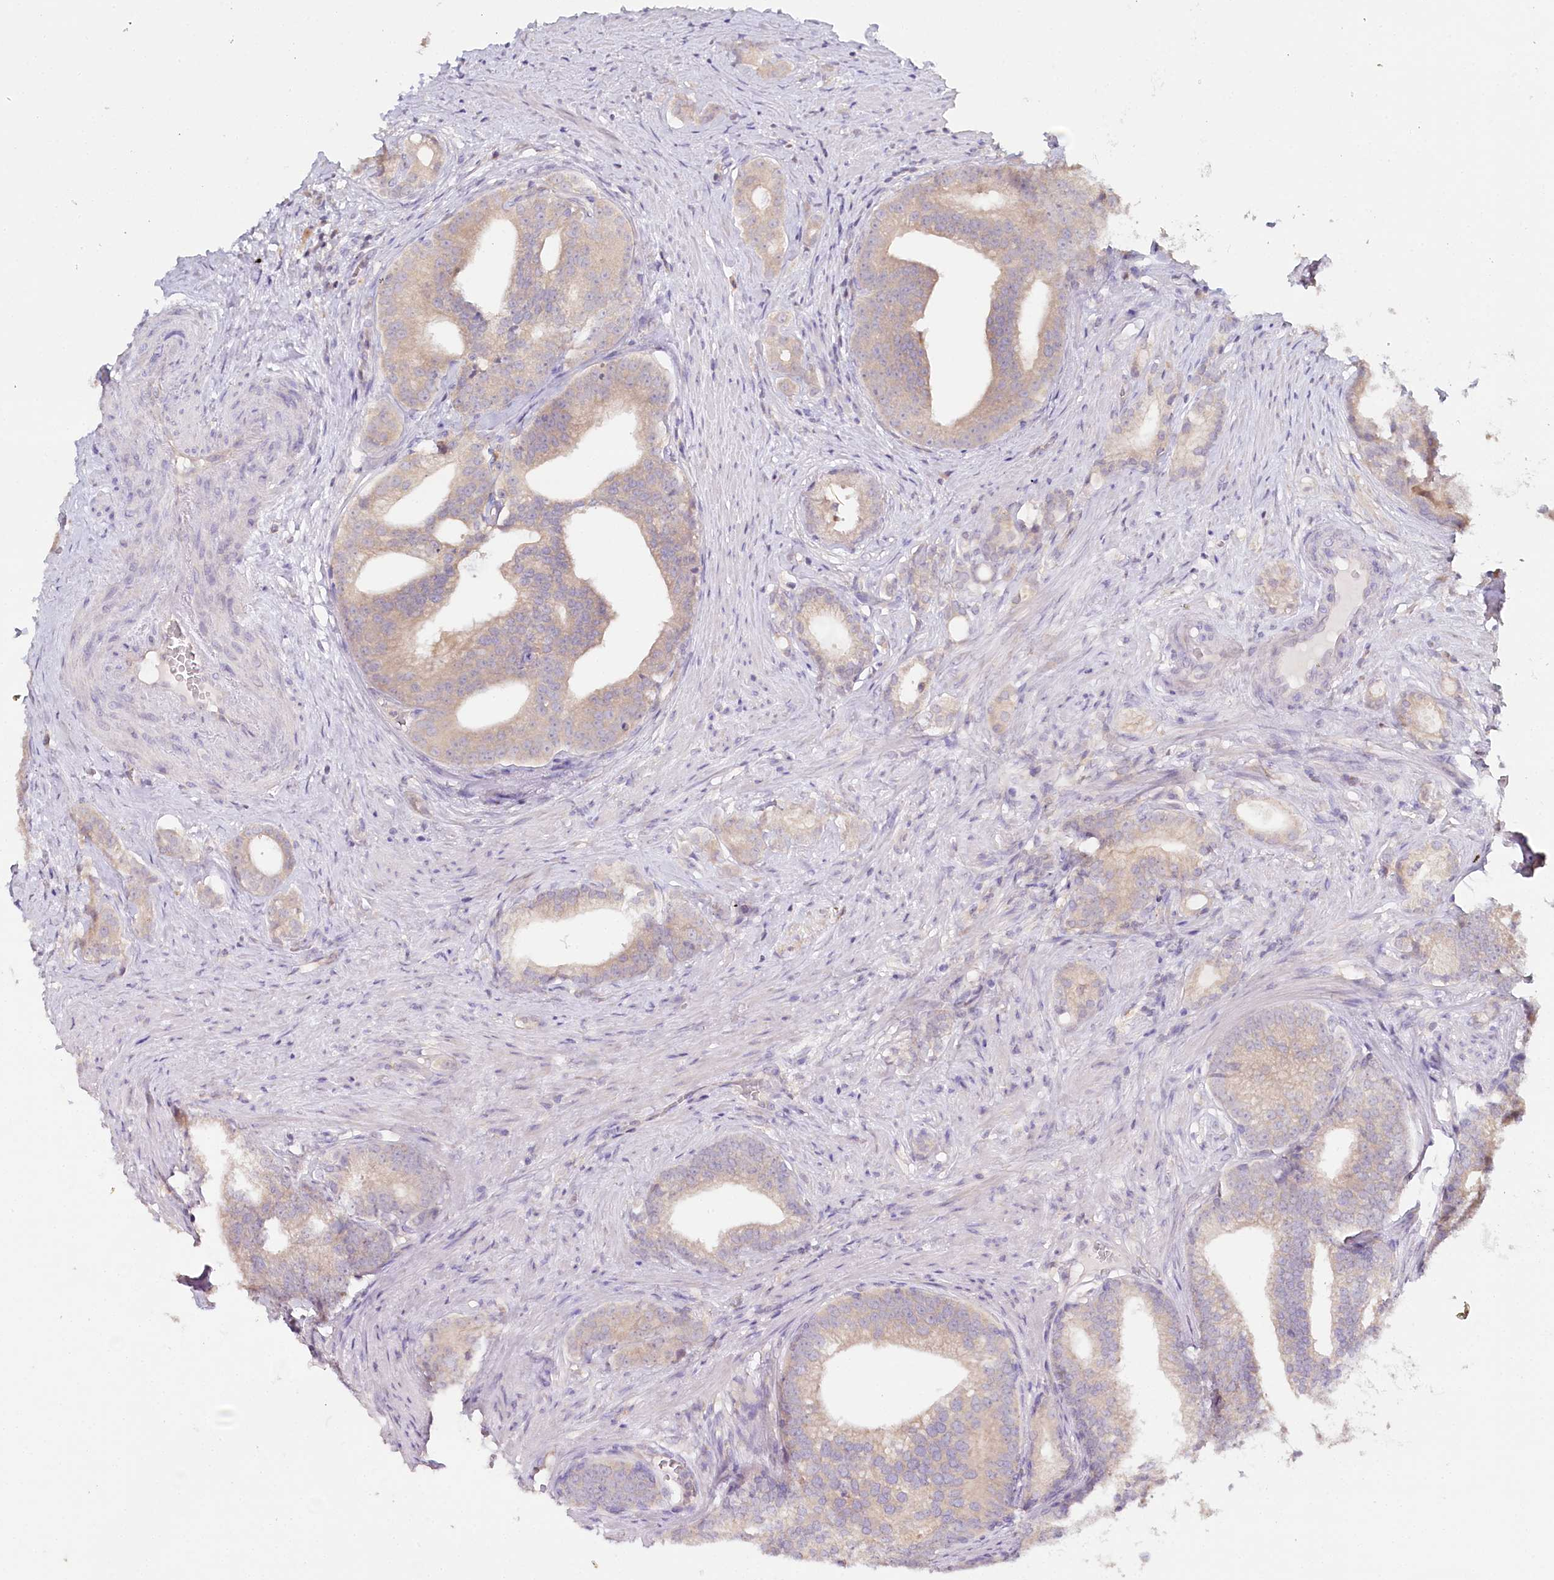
{"staining": {"intensity": "negative", "quantity": "none", "location": "none"}, "tissue": "prostate cancer", "cell_type": "Tumor cells", "image_type": "cancer", "snomed": [{"axis": "morphology", "description": "Adenocarcinoma, Low grade"}, {"axis": "topography", "description": "Prostate"}], "caption": "An image of prostate low-grade adenocarcinoma stained for a protein displays no brown staining in tumor cells.", "gene": "DAPK1", "patient": {"sex": "male", "age": 71}}